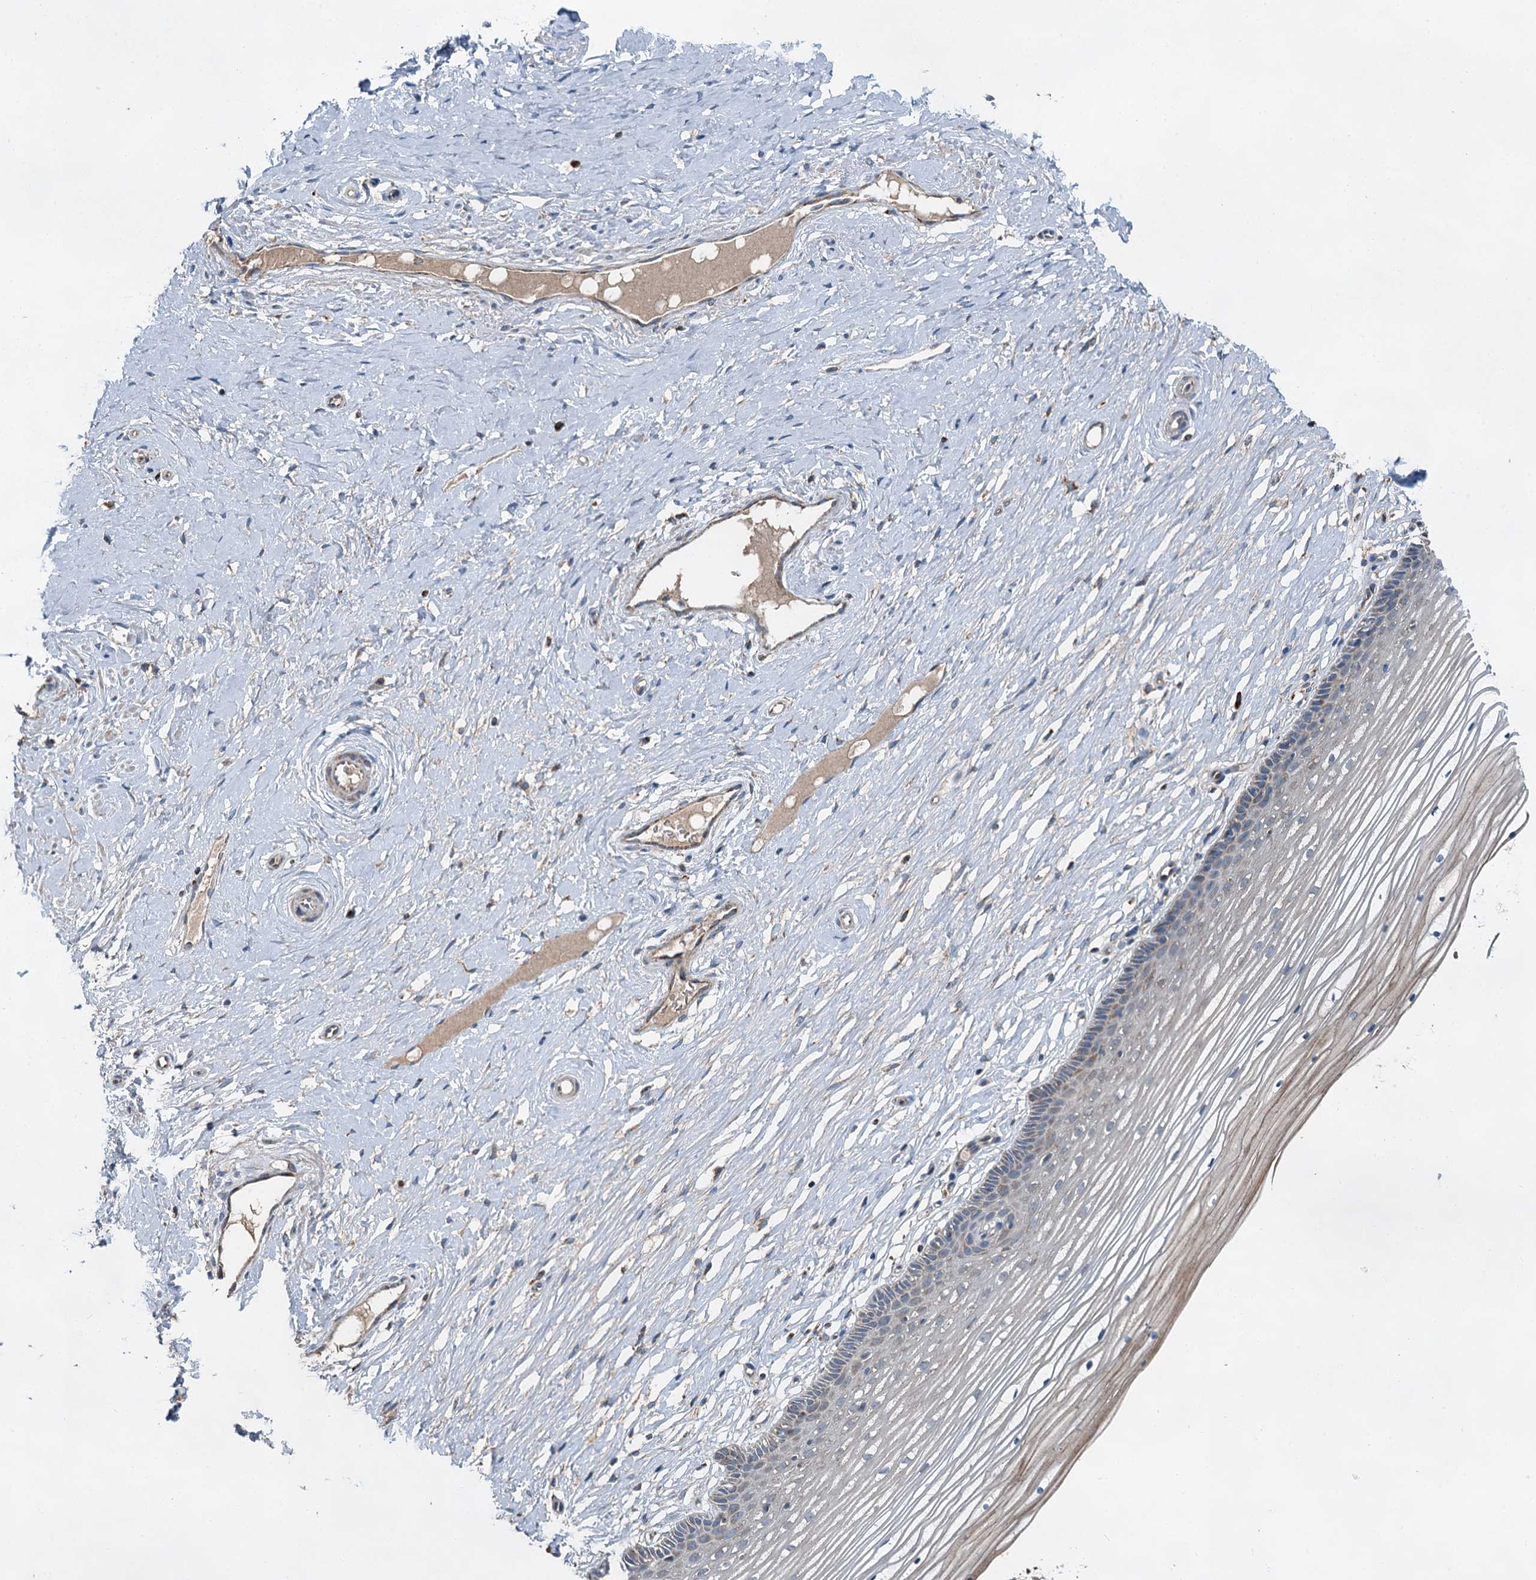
{"staining": {"intensity": "weak", "quantity": "<25%", "location": "cytoplasmic/membranous"}, "tissue": "vagina", "cell_type": "Squamous epithelial cells", "image_type": "normal", "snomed": [{"axis": "morphology", "description": "Normal tissue, NOS"}, {"axis": "topography", "description": "Vagina"}, {"axis": "topography", "description": "Cervix"}], "caption": "Immunohistochemistry (IHC) of normal vagina displays no staining in squamous epithelial cells. (Immunohistochemistry (IHC), brightfield microscopy, high magnification).", "gene": "HAUS2", "patient": {"sex": "female", "age": 40}}